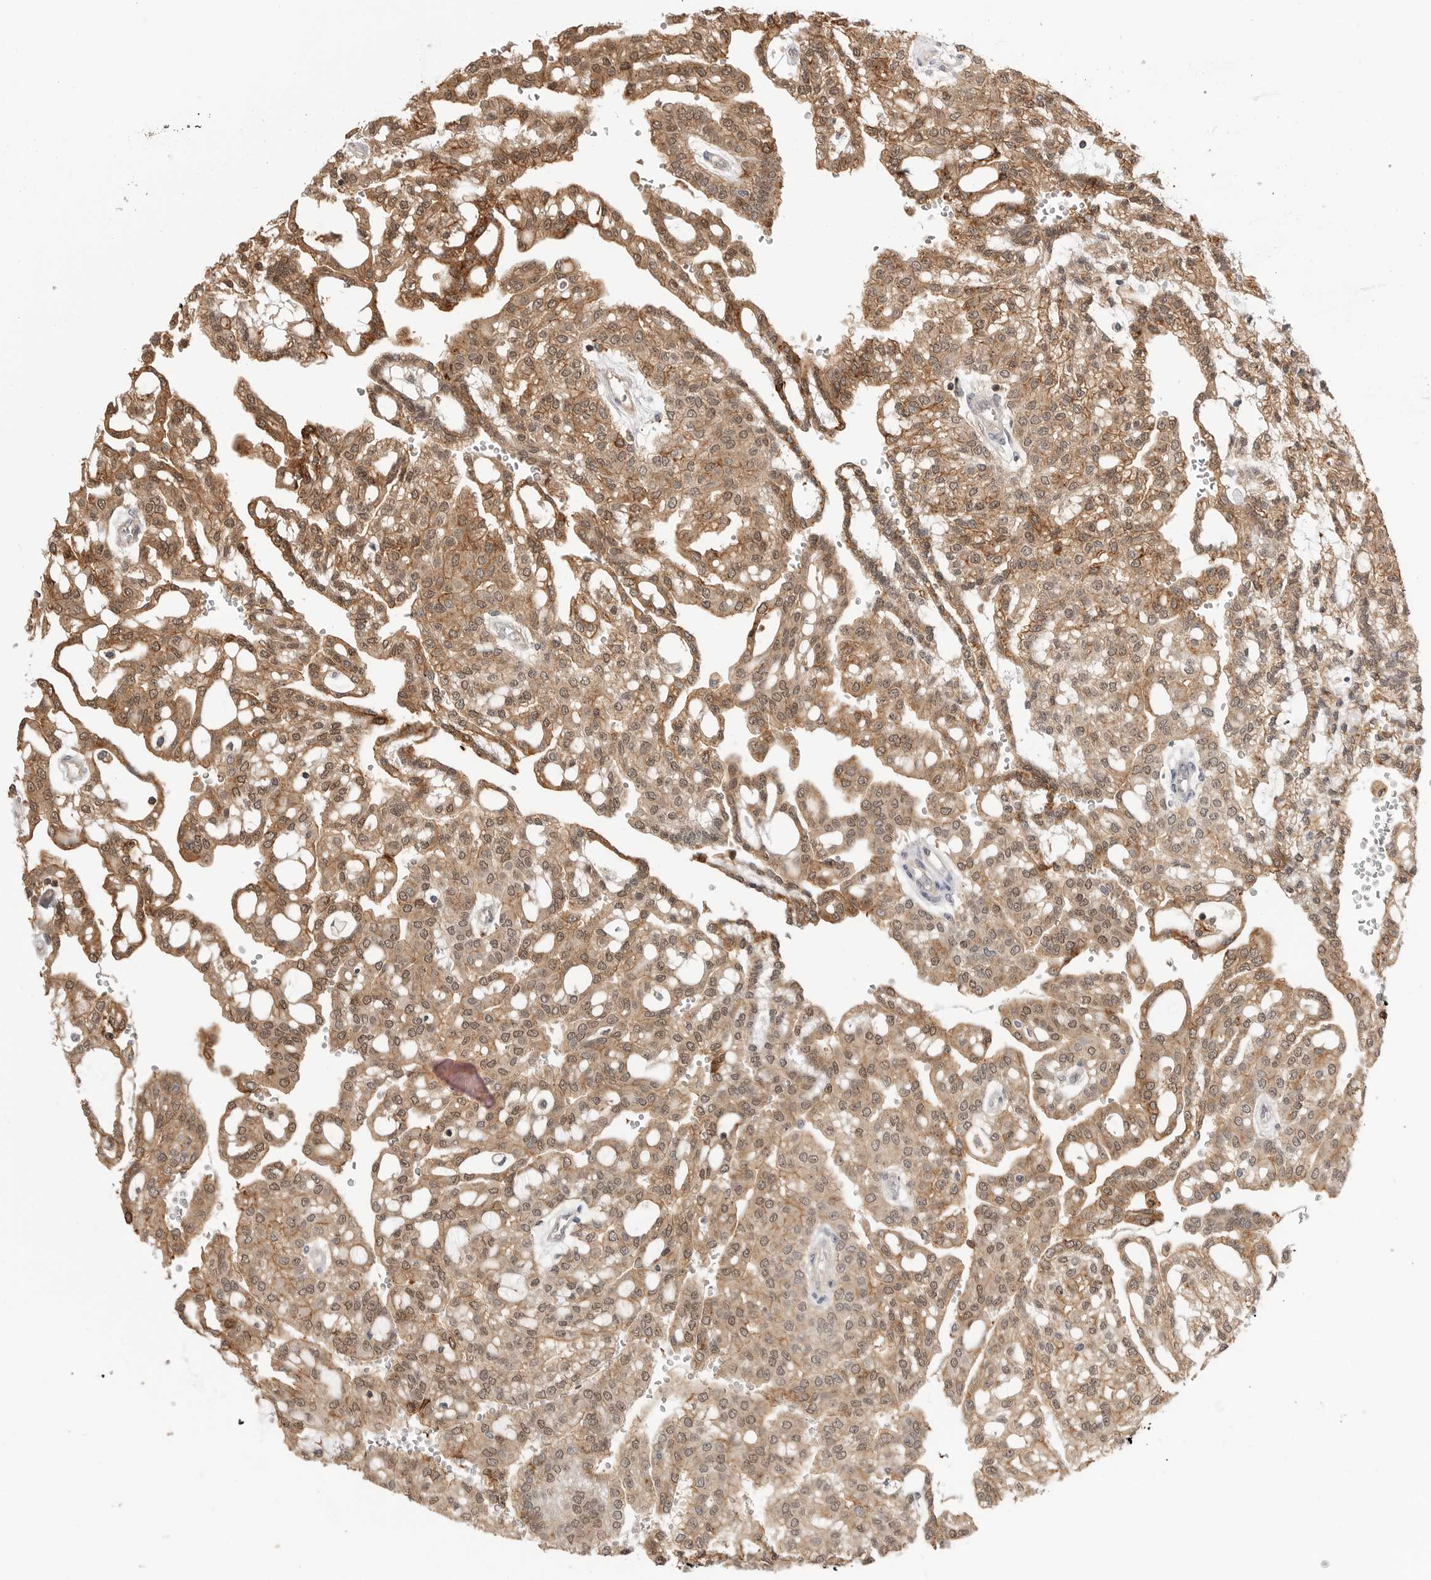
{"staining": {"intensity": "moderate", "quantity": ">75%", "location": "cytoplasmic/membranous,nuclear"}, "tissue": "renal cancer", "cell_type": "Tumor cells", "image_type": "cancer", "snomed": [{"axis": "morphology", "description": "Adenocarcinoma, NOS"}, {"axis": "topography", "description": "Kidney"}], "caption": "A micrograph showing moderate cytoplasmic/membranous and nuclear expression in approximately >75% of tumor cells in renal adenocarcinoma, as visualized by brown immunohistochemical staining.", "gene": "ANXA11", "patient": {"sex": "male", "age": 63}}